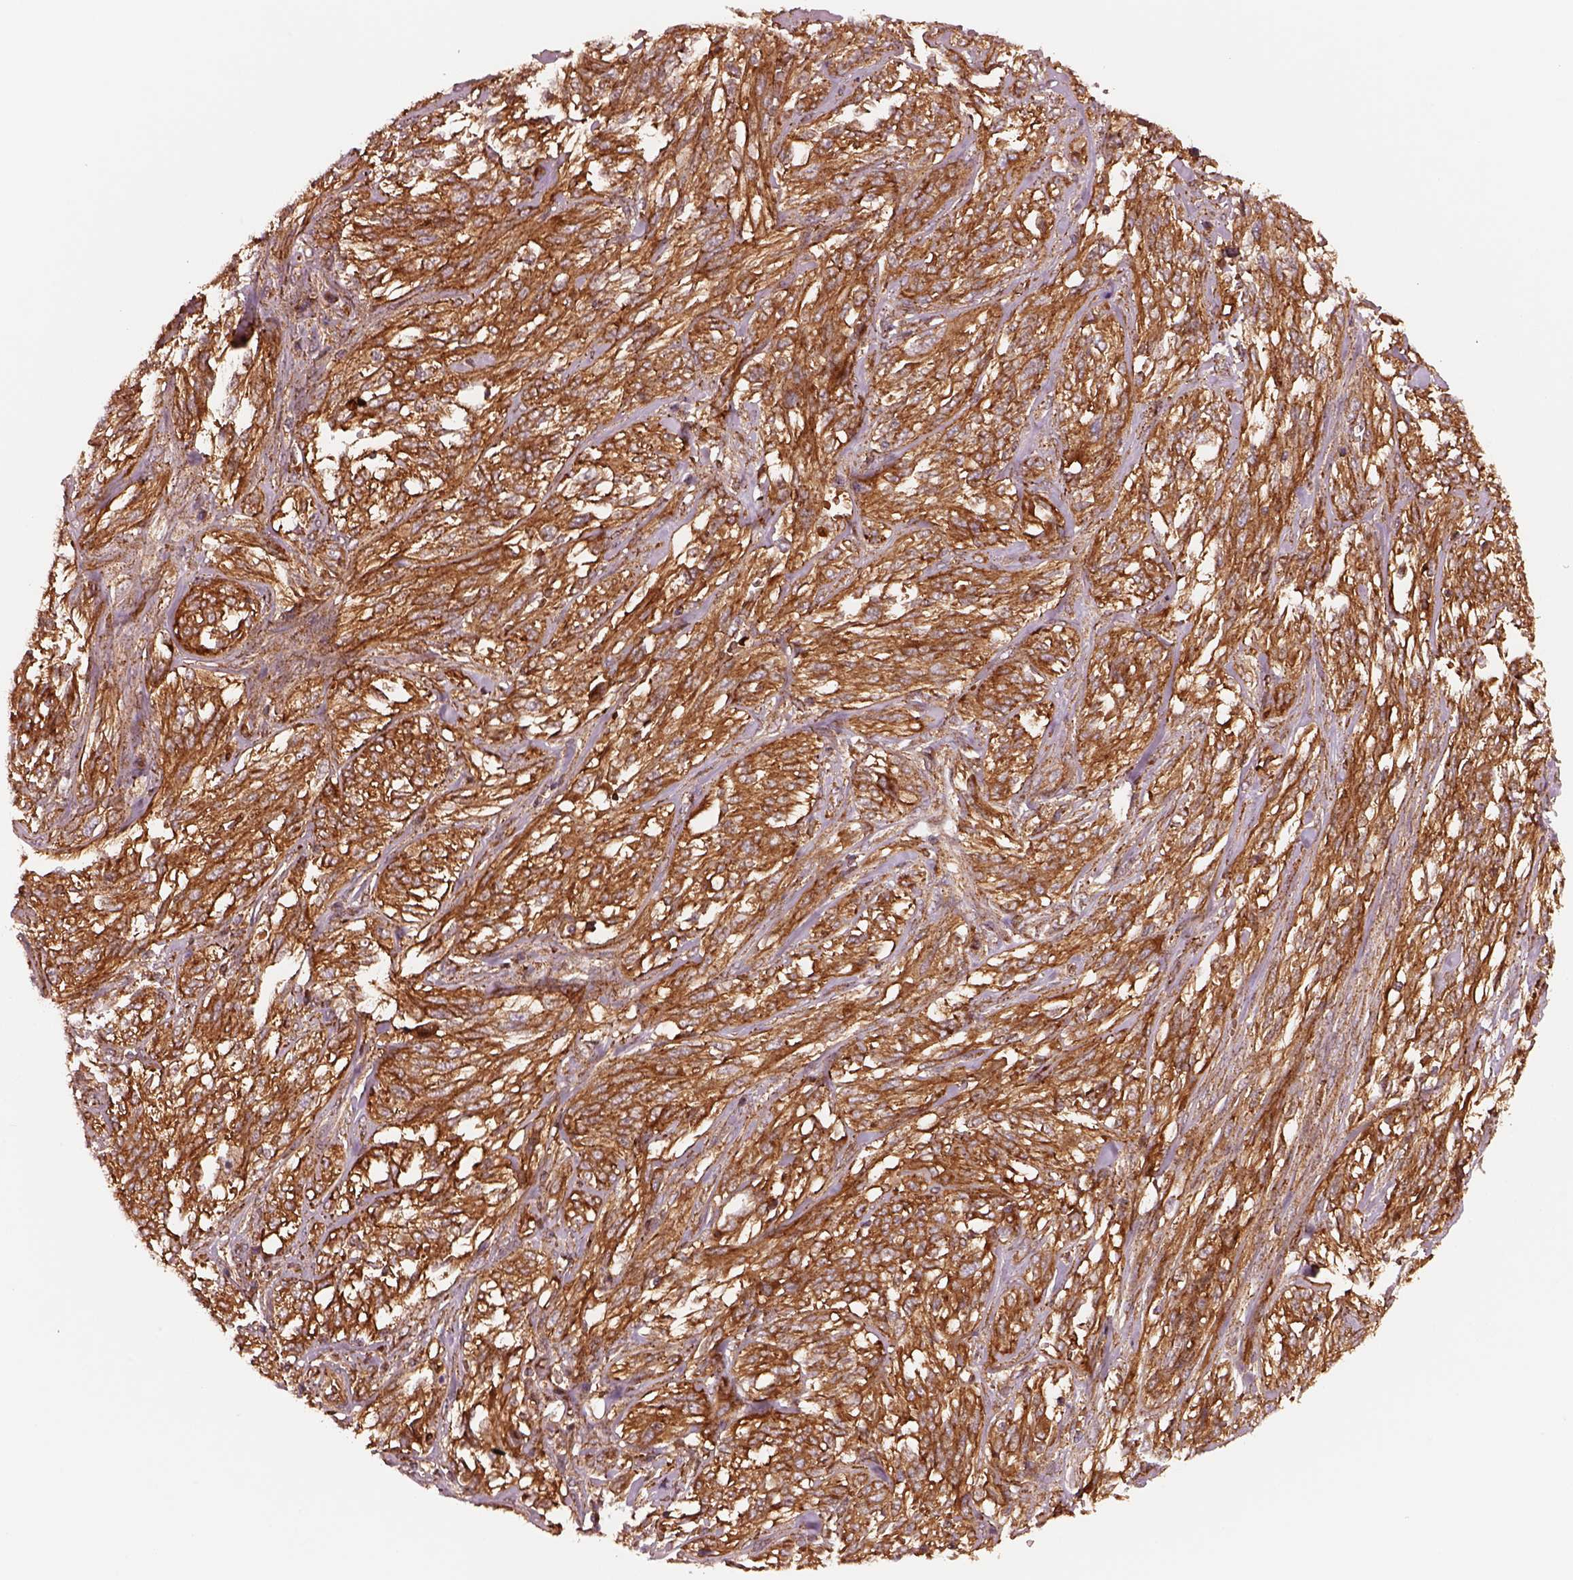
{"staining": {"intensity": "strong", "quantity": ">75%", "location": "cytoplasmic/membranous"}, "tissue": "melanoma", "cell_type": "Tumor cells", "image_type": "cancer", "snomed": [{"axis": "morphology", "description": "Malignant melanoma, NOS"}, {"axis": "topography", "description": "Skin"}], "caption": "About >75% of tumor cells in human malignant melanoma show strong cytoplasmic/membranous protein positivity as visualized by brown immunohistochemical staining.", "gene": "WASHC2A", "patient": {"sex": "female", "age": 91}}